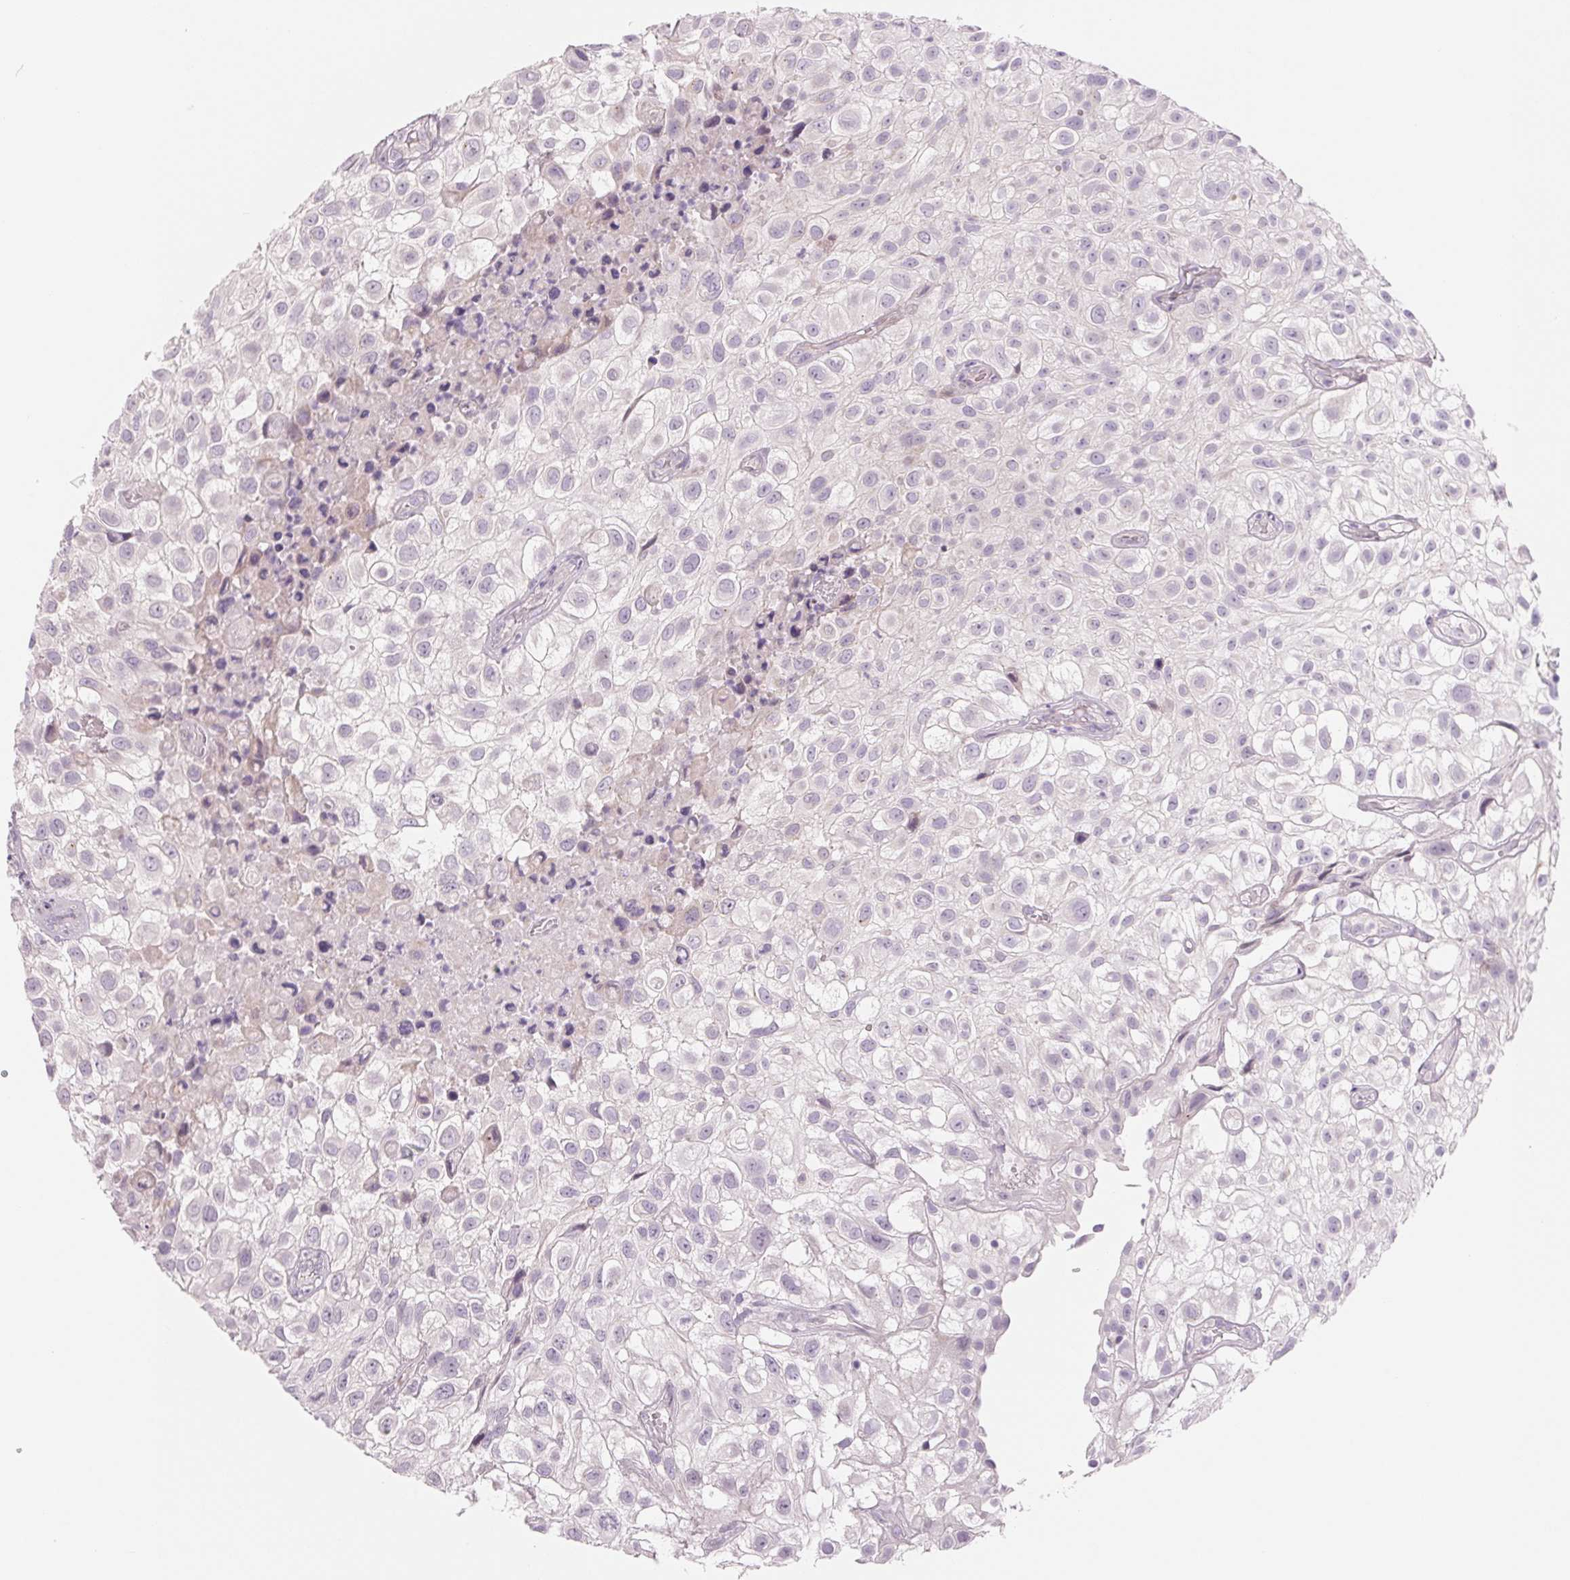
{"staining": {"intensity": "negative", "quantity": "none", "location": "none"}, "tissue": "urothelial cancer", "cell_type": "Tumor cells", "image_type": "cancer", "snomed": [{"axis": "morphology", "description": "Urothelial carcinoma, High grade"}, {"axis": "topography", "description": "Urinary bladder"}], "caption": "Human urothelial cancer stained for a protein using IHC reveals no positivity in tumor cells.", "gene": "CCDC168", "patient": {"sex": "male", "age": 56}}